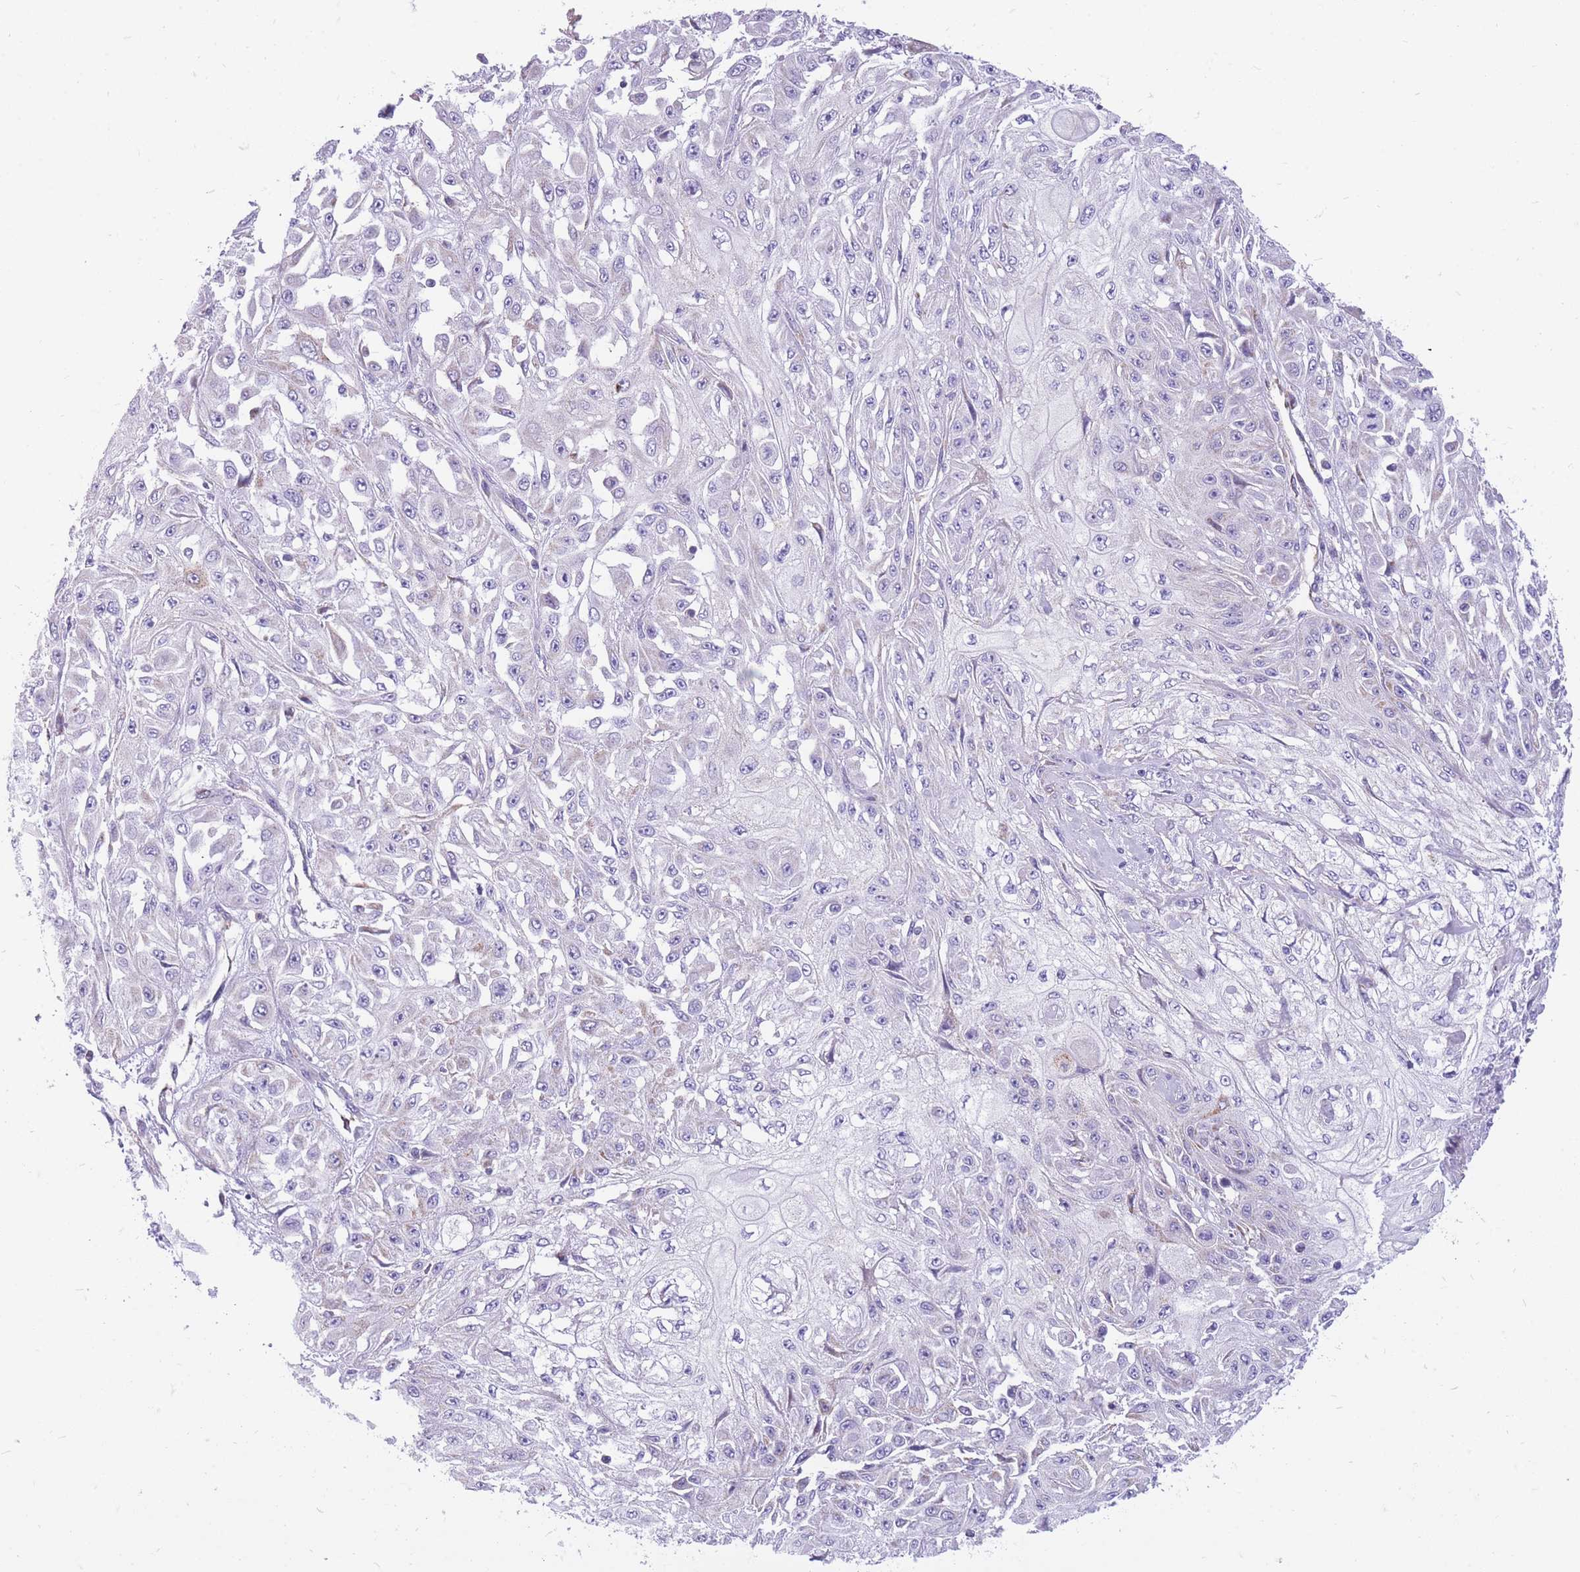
{"staining": {"intensity": "negative", "quantity": "none", "location": "none"}, "tissue": "skin cancer", "cell_type": "Tumor cells", "image_type": "cancer", "snomed": [{"axis": "morphology", "description": "Squamous cell carcinoma, NOS"}, {"axis": "morphology", "description": "Squamous cell carcinoma, metastatic, NOS"}, {"axis": "topography", "description": "Skin"}, {"axis": "topography", "description": "Lymph node"}], "caption": "The IHC micrograph has no significant staining in tumor cells of skin cancer tissue.", "gene": "PCSK1", "patient": {"sex": "male", "age": 75}}